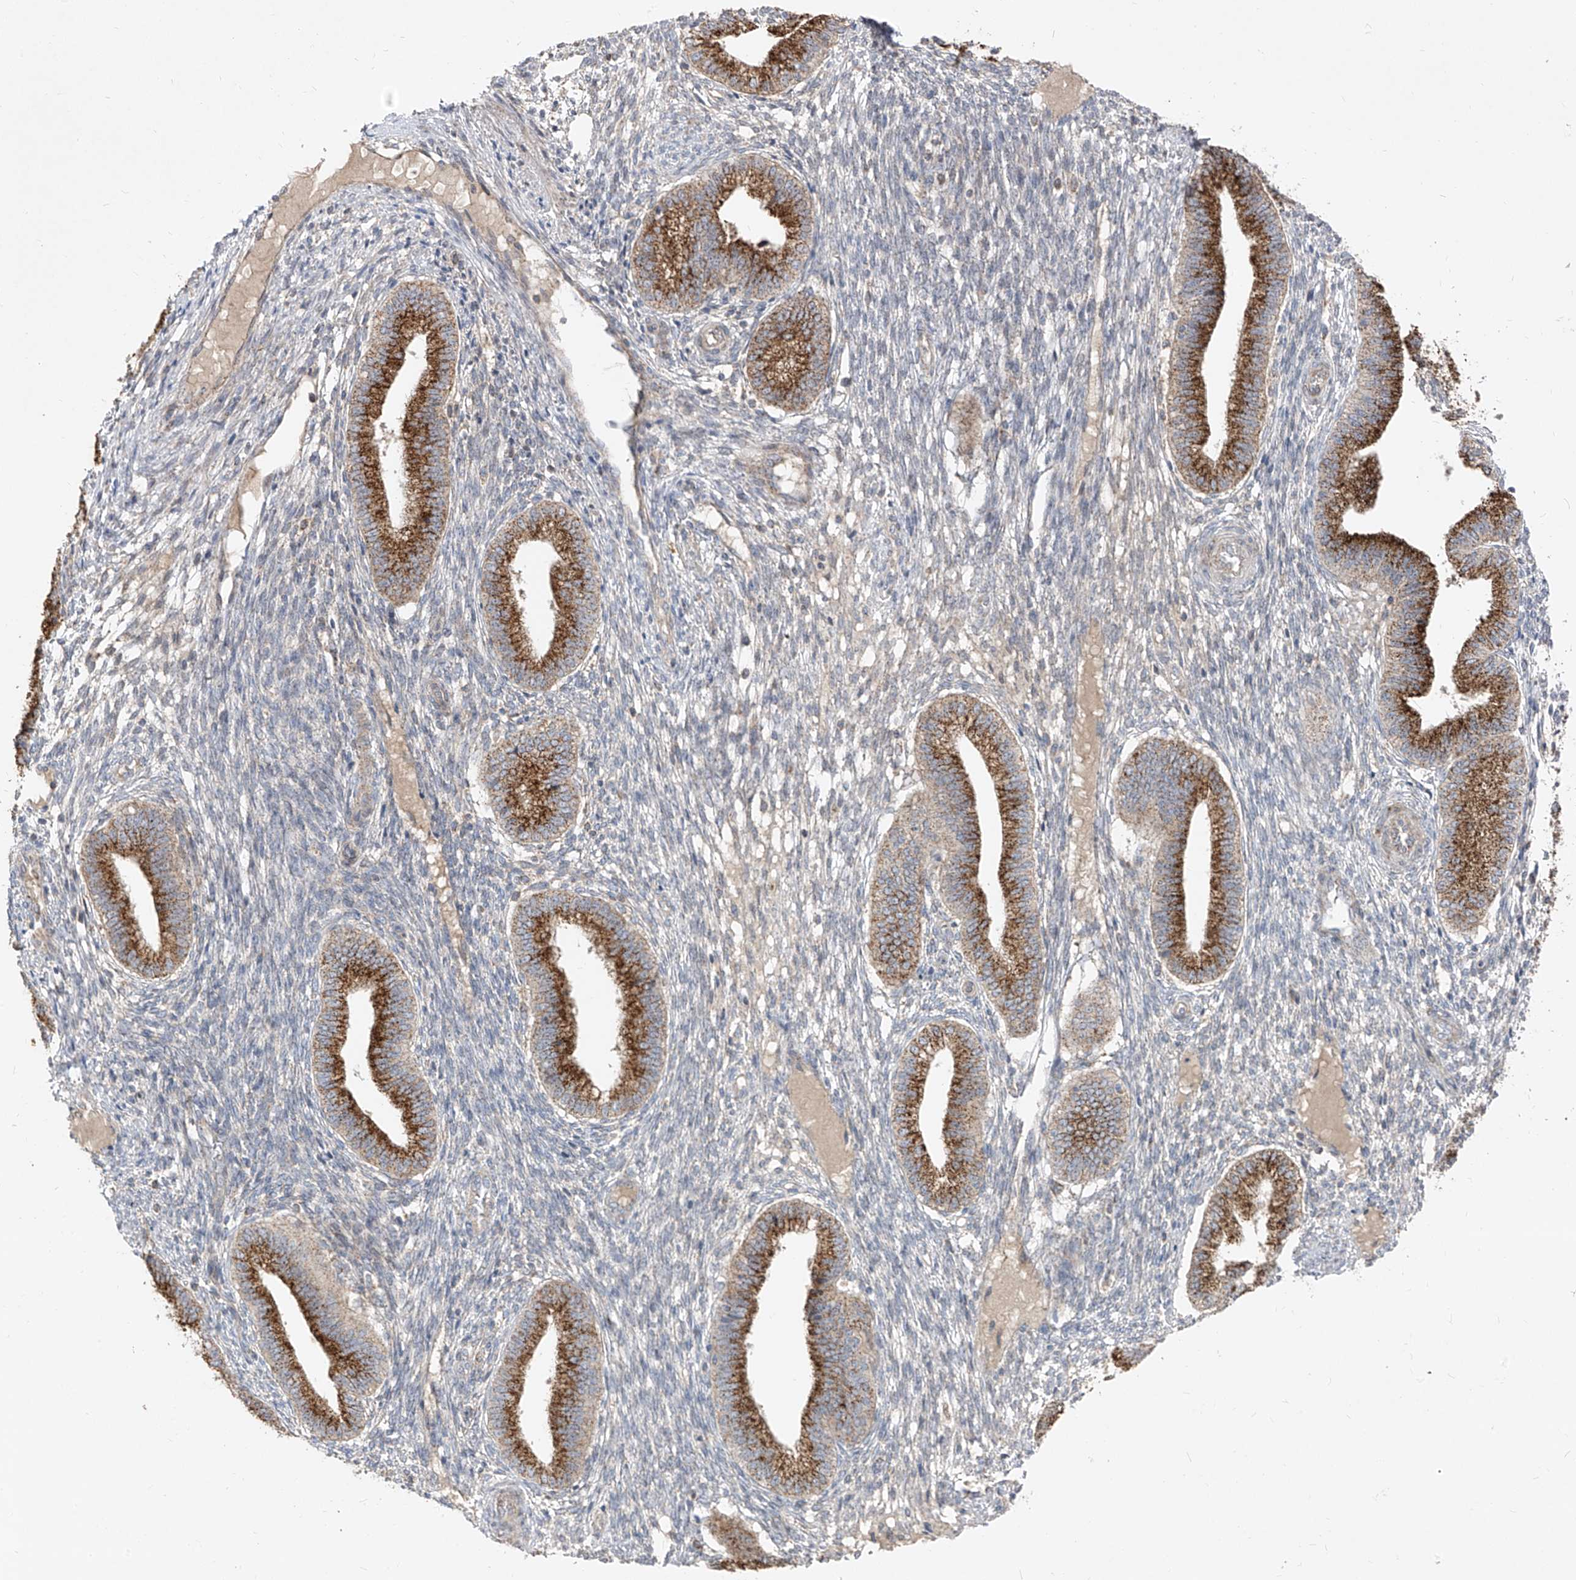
{"staining": {"intensity": "moderate", "quantity": "25%-75%", "location": "cytoplasmic/membranous"}, "tissue": "endometrium", "cell_type": "Cells in endometrial stroma", "image_type": "normal", "snomed": [{"axis": "morphology", "description": "Normal tissue, NOS"}, {"axis": "topography", "description": "Endometrium"}], "caption": "An image showing moderate cytoplasmic/membranous staining in approximately 25%-75% of cells in endometrial stroma in benign endometrium, as visualized by brown immunohistochemical staining.", "gene": "ABCD3", "patient": {"sex": "female", "age": 39}}